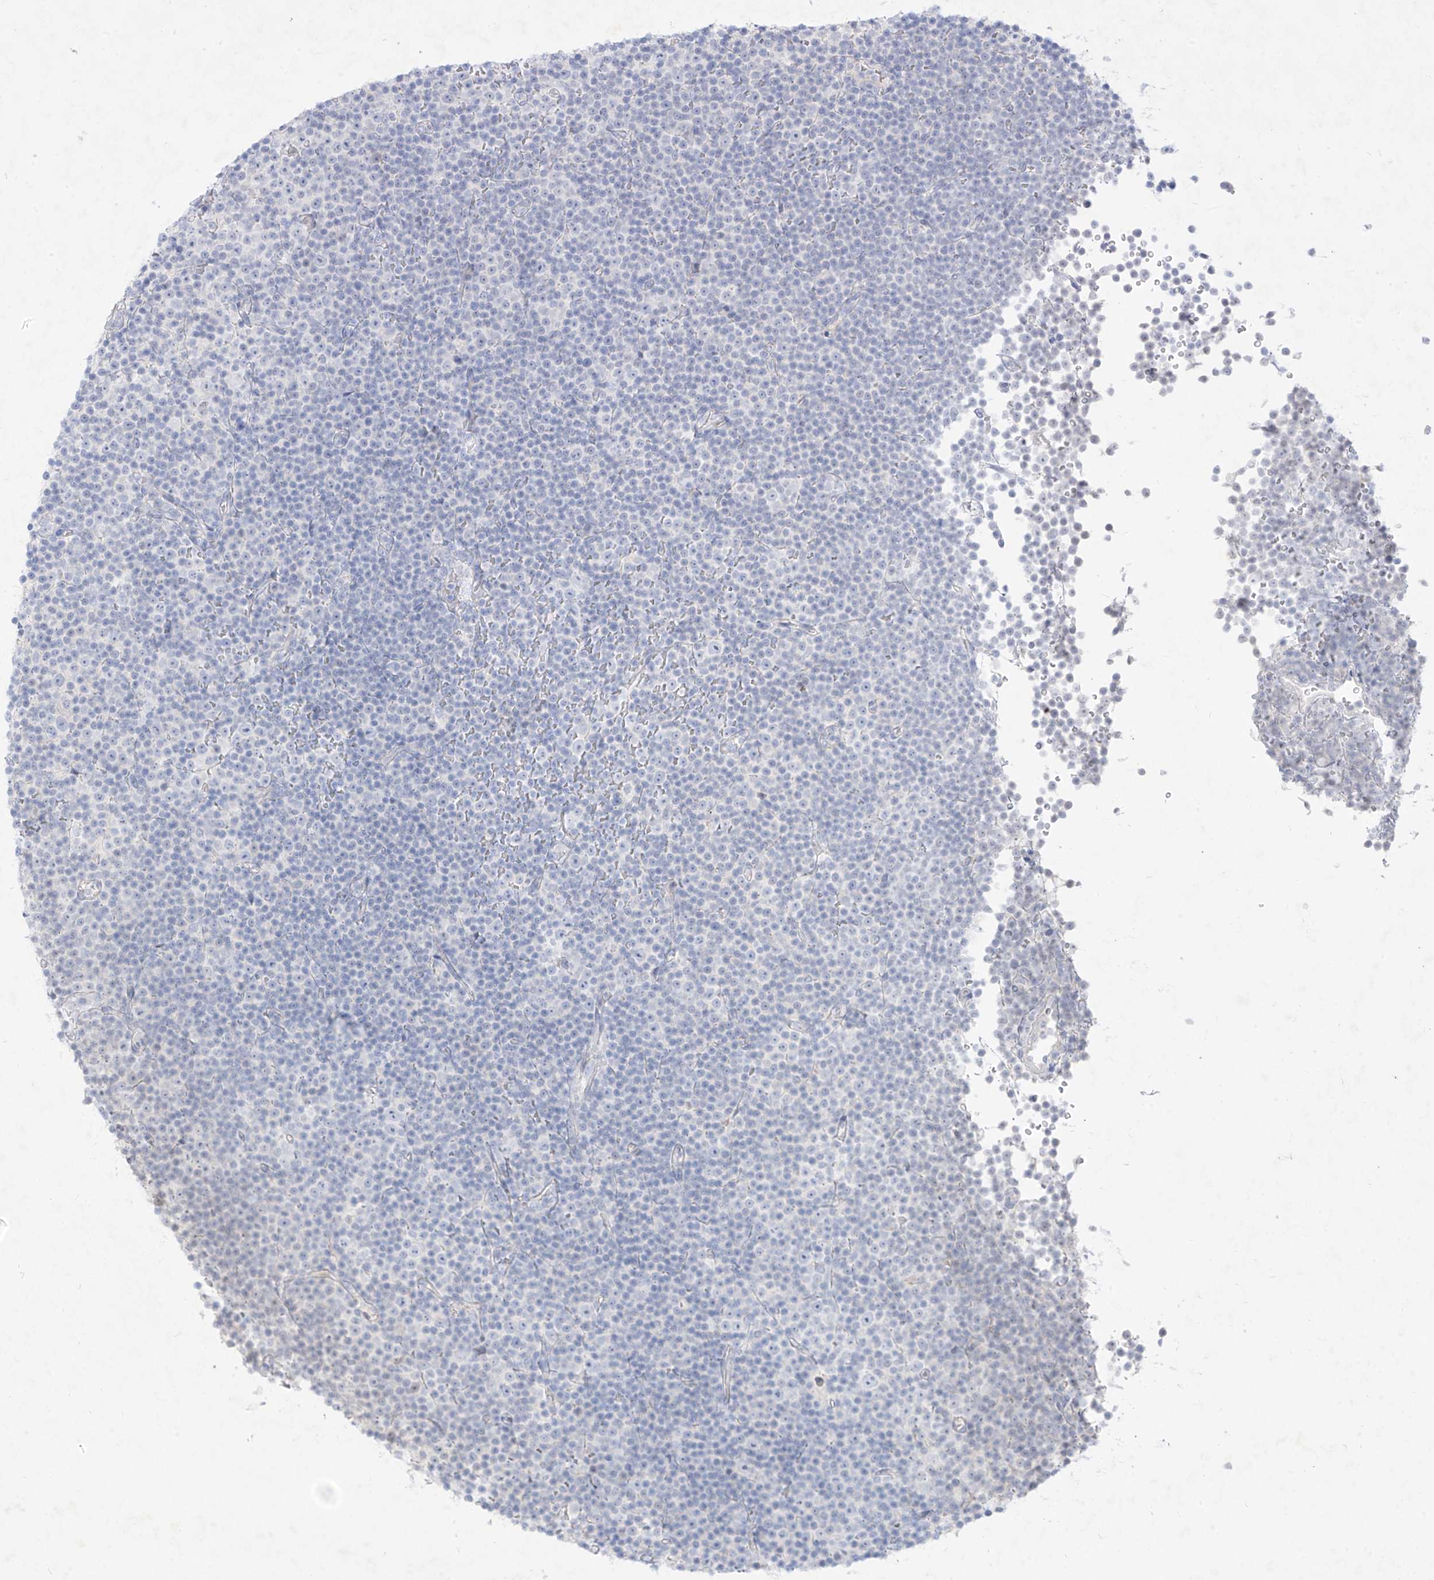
{"staining": {"intensity": "negative", "quantity": "none", "location": "none"}, "tissue": "lymphoma", "cell_type": "Tumor cells", "image_type": "cancer", "snomed": [{"axis": "morphology", "description": "Malignant lymphoma, non-Hodgkin's type, Low grade"}, {"axis": "topography", "description": "Lymph node"}], "caption": "Immunohistochemistry (IHC) histopathology image of lymphoma stained for a protein (brown), which reveals no expression in tumor cells. The staining is performed using DAB (3,3'-diaminobenzidine) brown chromogen with nuclei counter-stained in using hematoxylin.", "gene": "TGM4", "patient": {"sex": "female", "age": 67}}